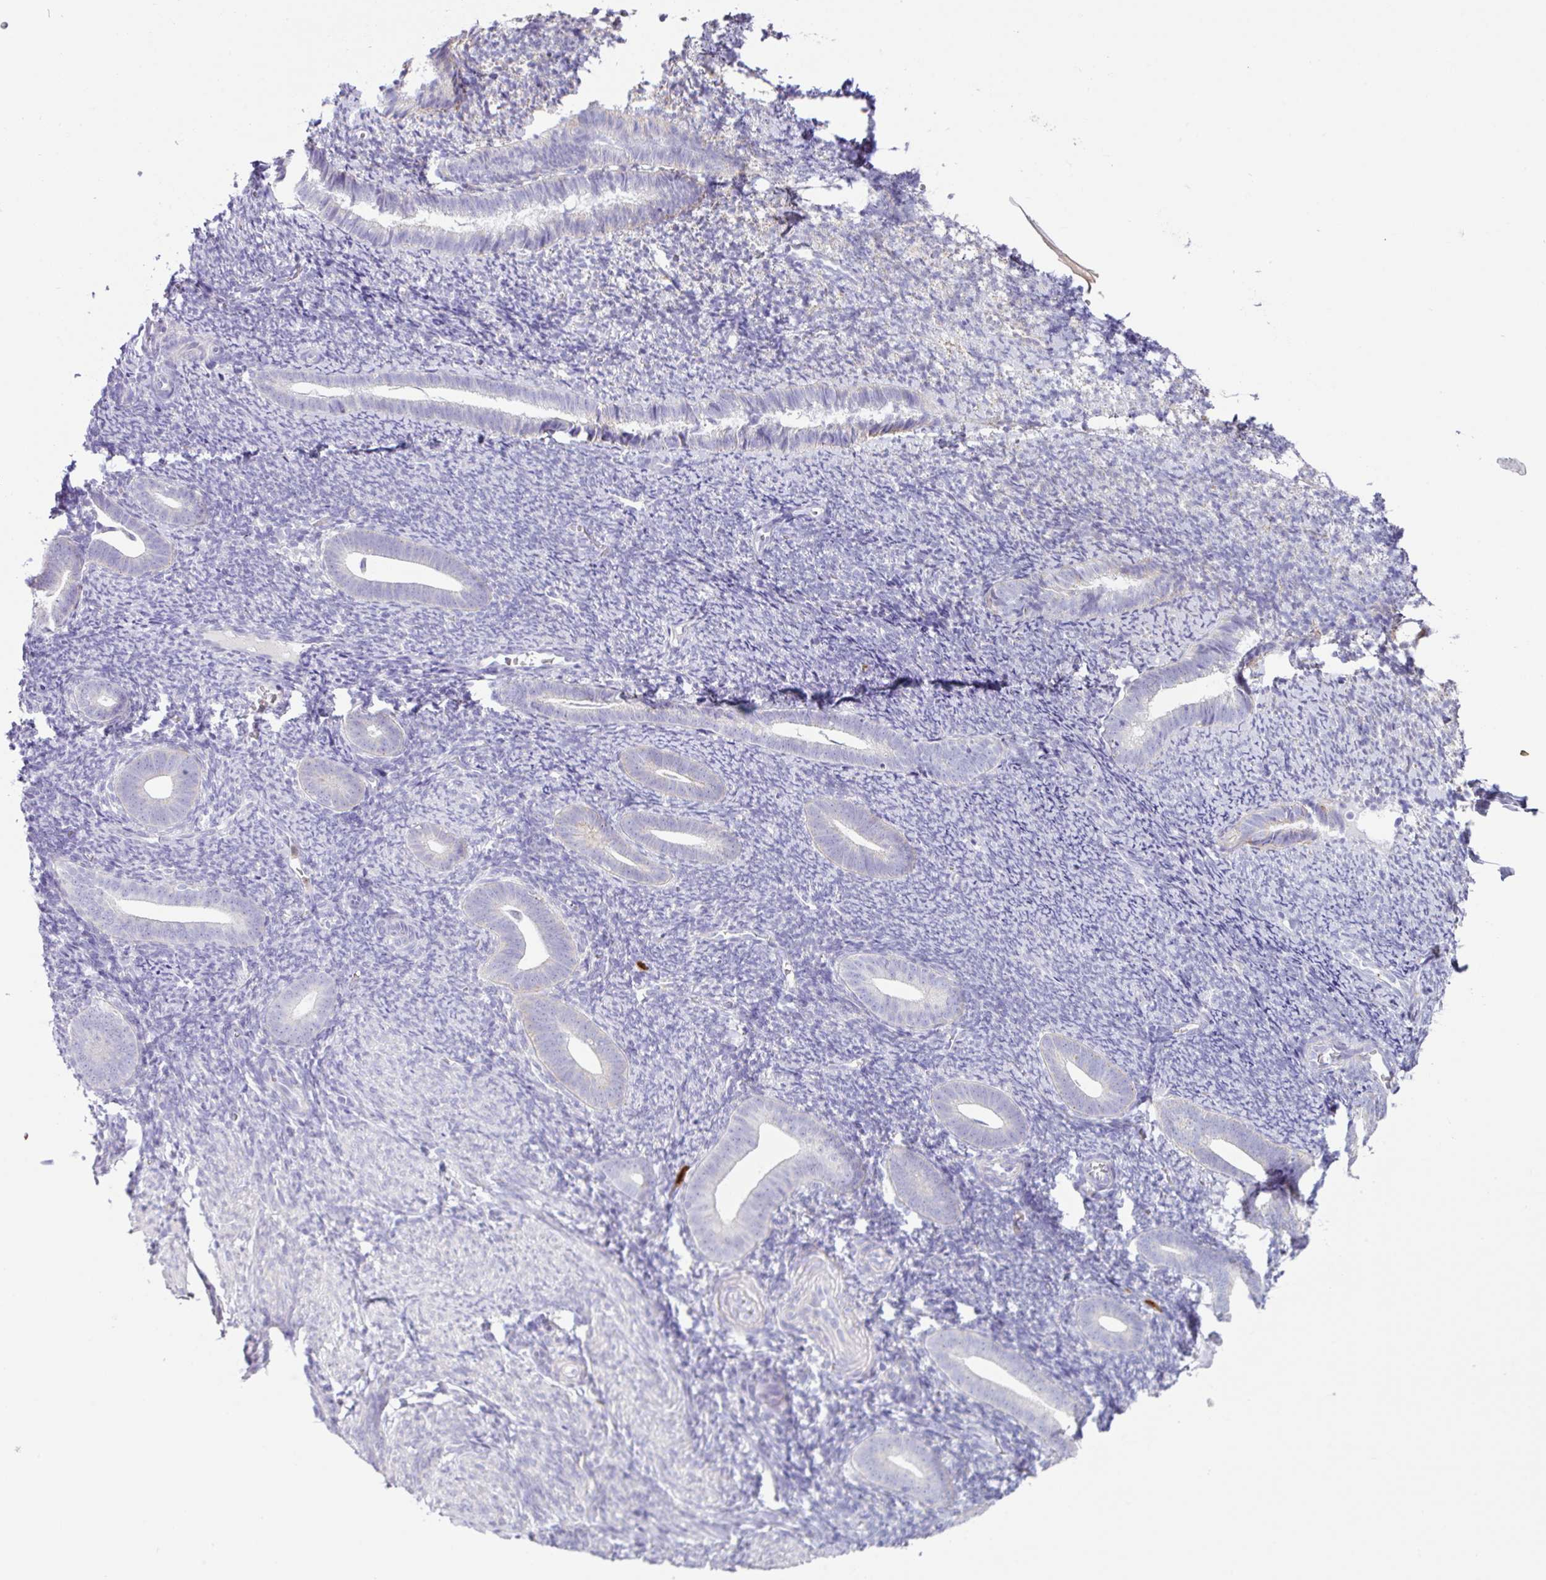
{"staining": {"intensity": "negative", "quantity": "none", "location": "none"}, "tissue": "endometrium", "cell_type": "Cells in endometrial stroma", "image_type": "normal", "snomed": [{"axis": "morphology", "description": "Normal tissue, NOS"}, {"axis": "topography", "description": "Endometrium"}], "caption": "Immunohistochemical staining of unremarkable human endometrium demonstrates no significant positivity in cells in endometrial stroma. (Stains: DAB (3,3'-diaminobenzidine) IHC with hematoxylin counter stain, Microscopy: brightfield microscopy at high magnification).", "gene": "SH2D3C", "patient": {"sex": "female", "age": 39}}